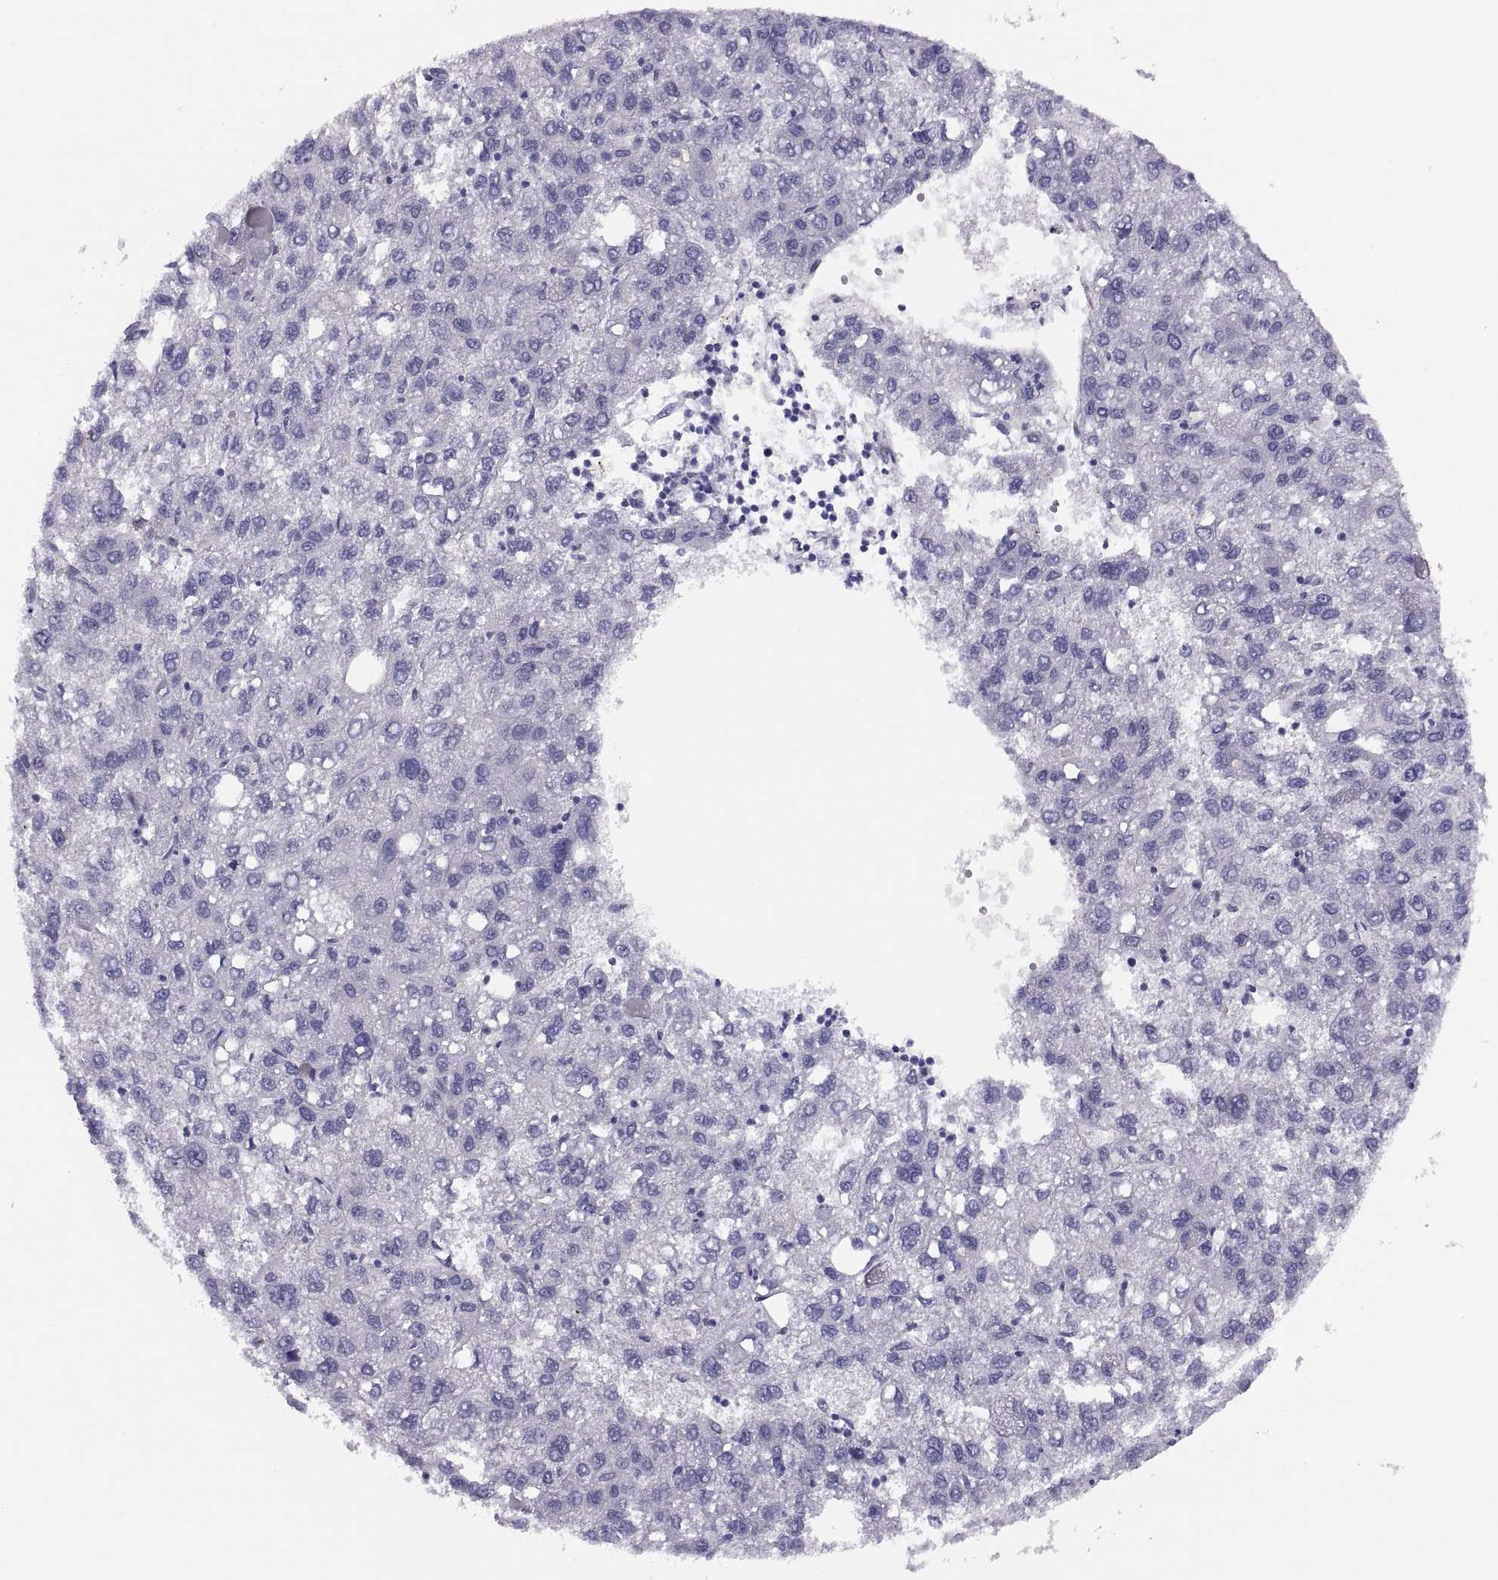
{"staining": {"intensity": "negative", "quantity": "none", "location": "none"}, "tissue": "liver cancer", "cell_type": "Tumor cells", "image_type": "cancer", "snomed": [{"axis": "morphology", "description": "Carcinoma, Hepatocellular, NOS"}, {"axis": "topography", "description": "Liver"}], "caption": "A photomicrograph of human liver hepatocellular carcinoma is negative for staining in tumor cells.", "gene": "STRC", "patient": {"sex": "female", "age": 82}}